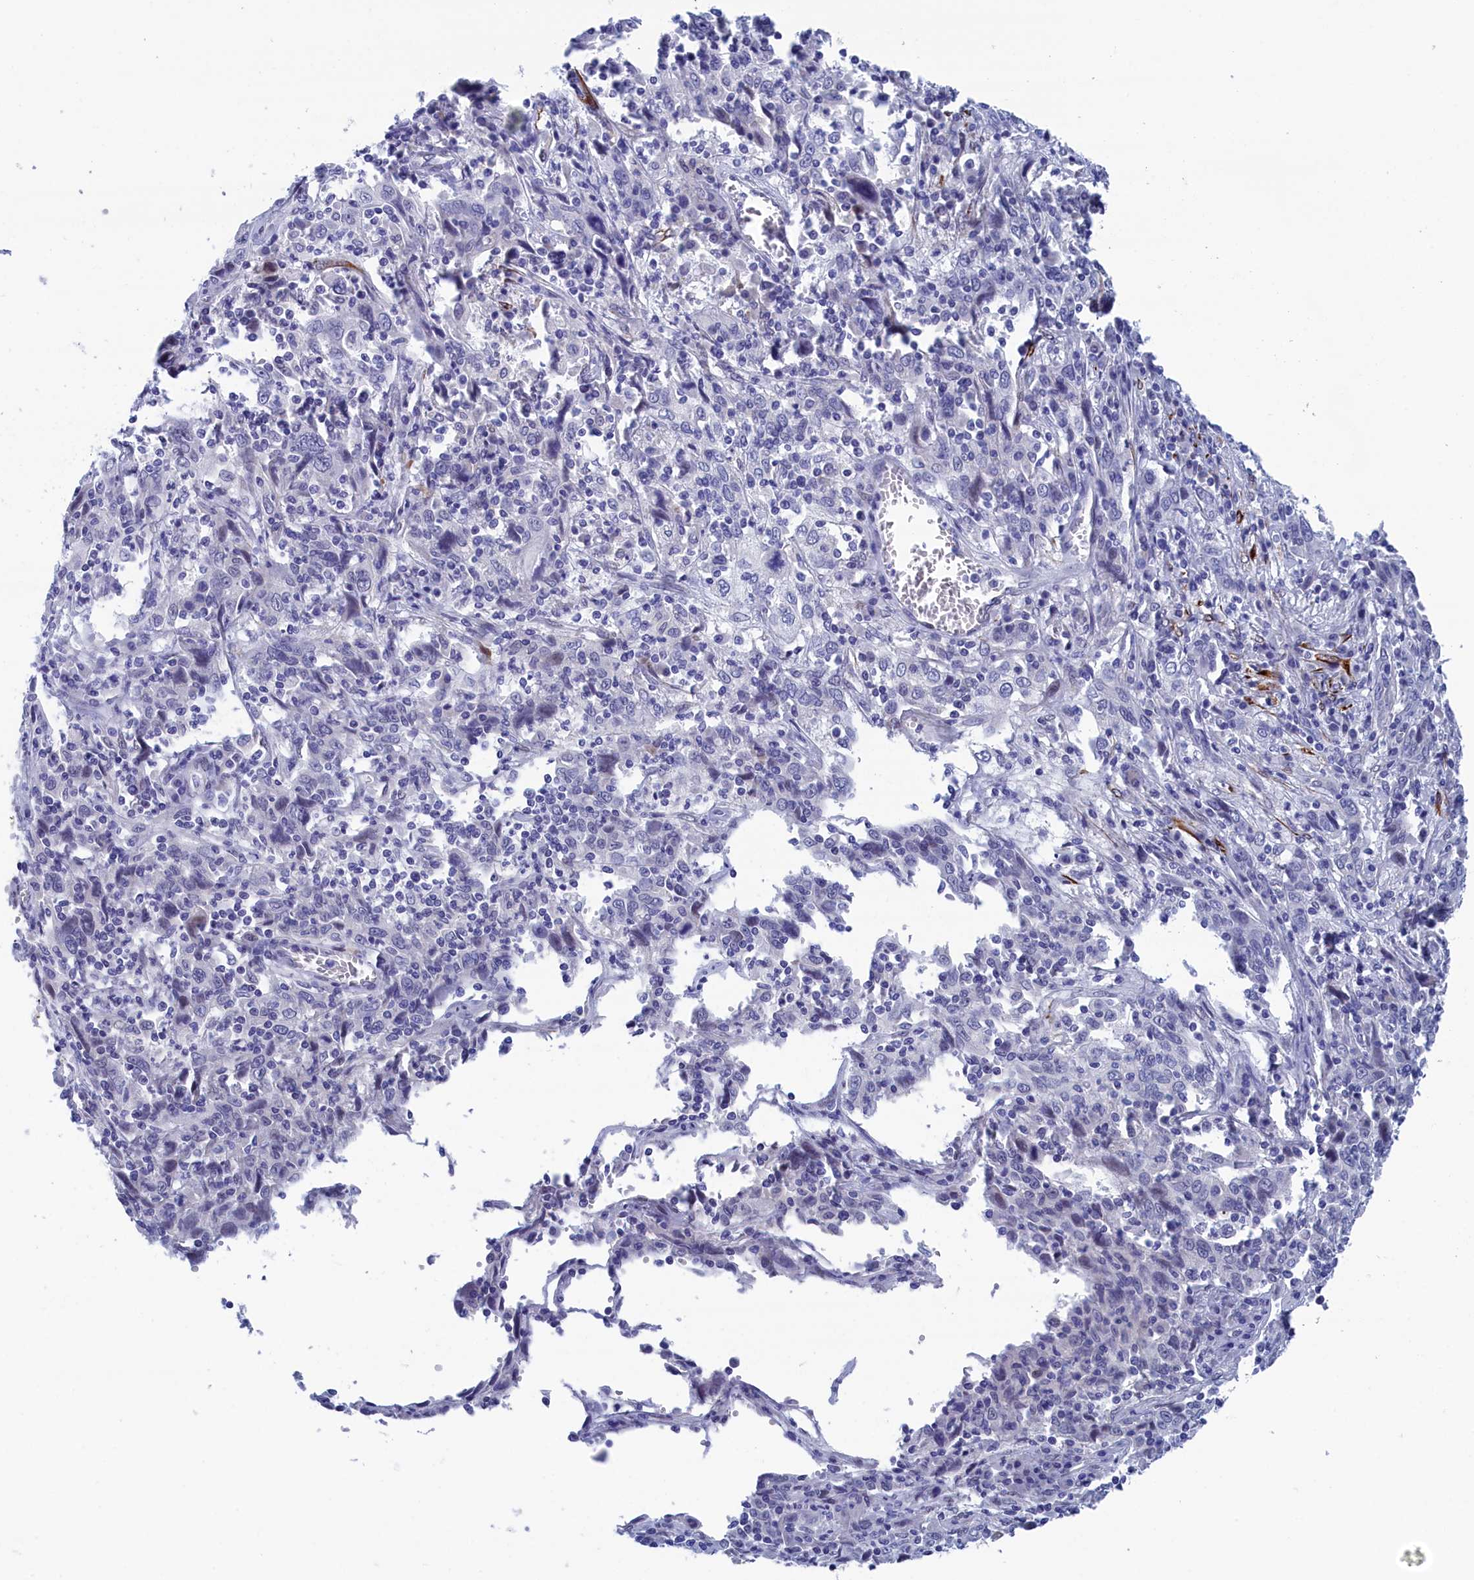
{"staining": {"intensity": "negative", "quantity": "none", "location": "none"}, "tissue": "cervical cancer", "cell_type": "Tumor cells", "image_type": "cancer", "snomed": [{"axis": "morphology", "description": "Squamous cell carcinoma, NOS"}, {"axis": "topography", "description": "Cervix"}], "caption": "Immunohistochemistry (IHC) of cervical cancer demonstrates no expression in tumor cells.", "gene": "WDR83", "patient": {"sex": "female", "age": 46}}